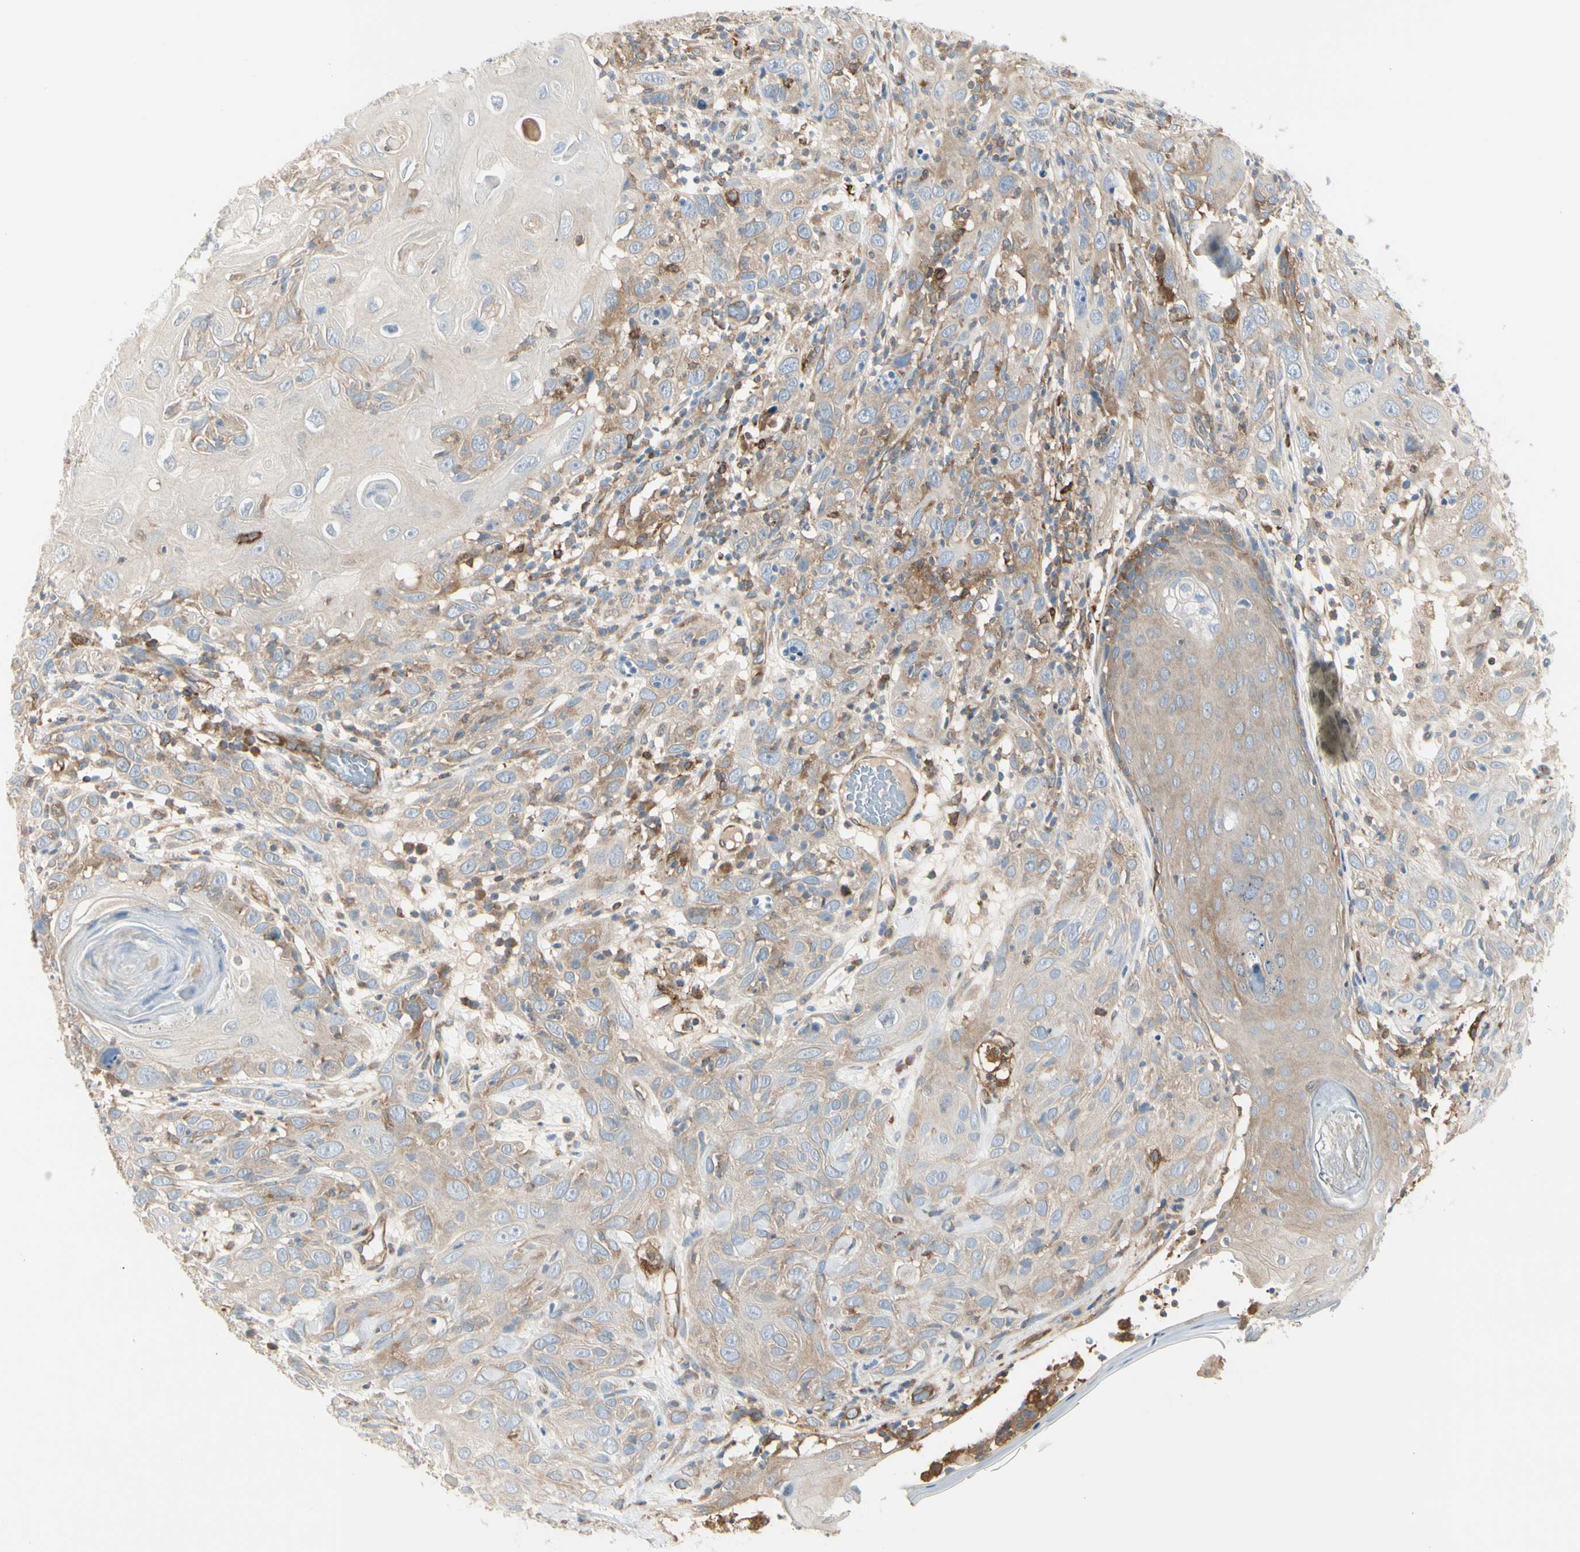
{"staining": {"intensity": "weak", "quantity": "25%-75%", "location": "cytoplasmic/membranous"}, "tissue": "skin cancer", "cell_type": "Tumor cells", "image_type": "cancer", "snomed": [{"axis": "morphology", "description": "Squamous cell carcinoma, NOS"}, {"axis": "topography", "description": "Skin"}], "caption": "IHC (DAB (3,3'-diaminobenzidine)) staining of human skin cancer displays weak cytoplasmic/membranous protein staining in approximately 25%-75% of tumor cells.", "gene": "NFKB2", "patient": {"sex": "female", "age": 88}}